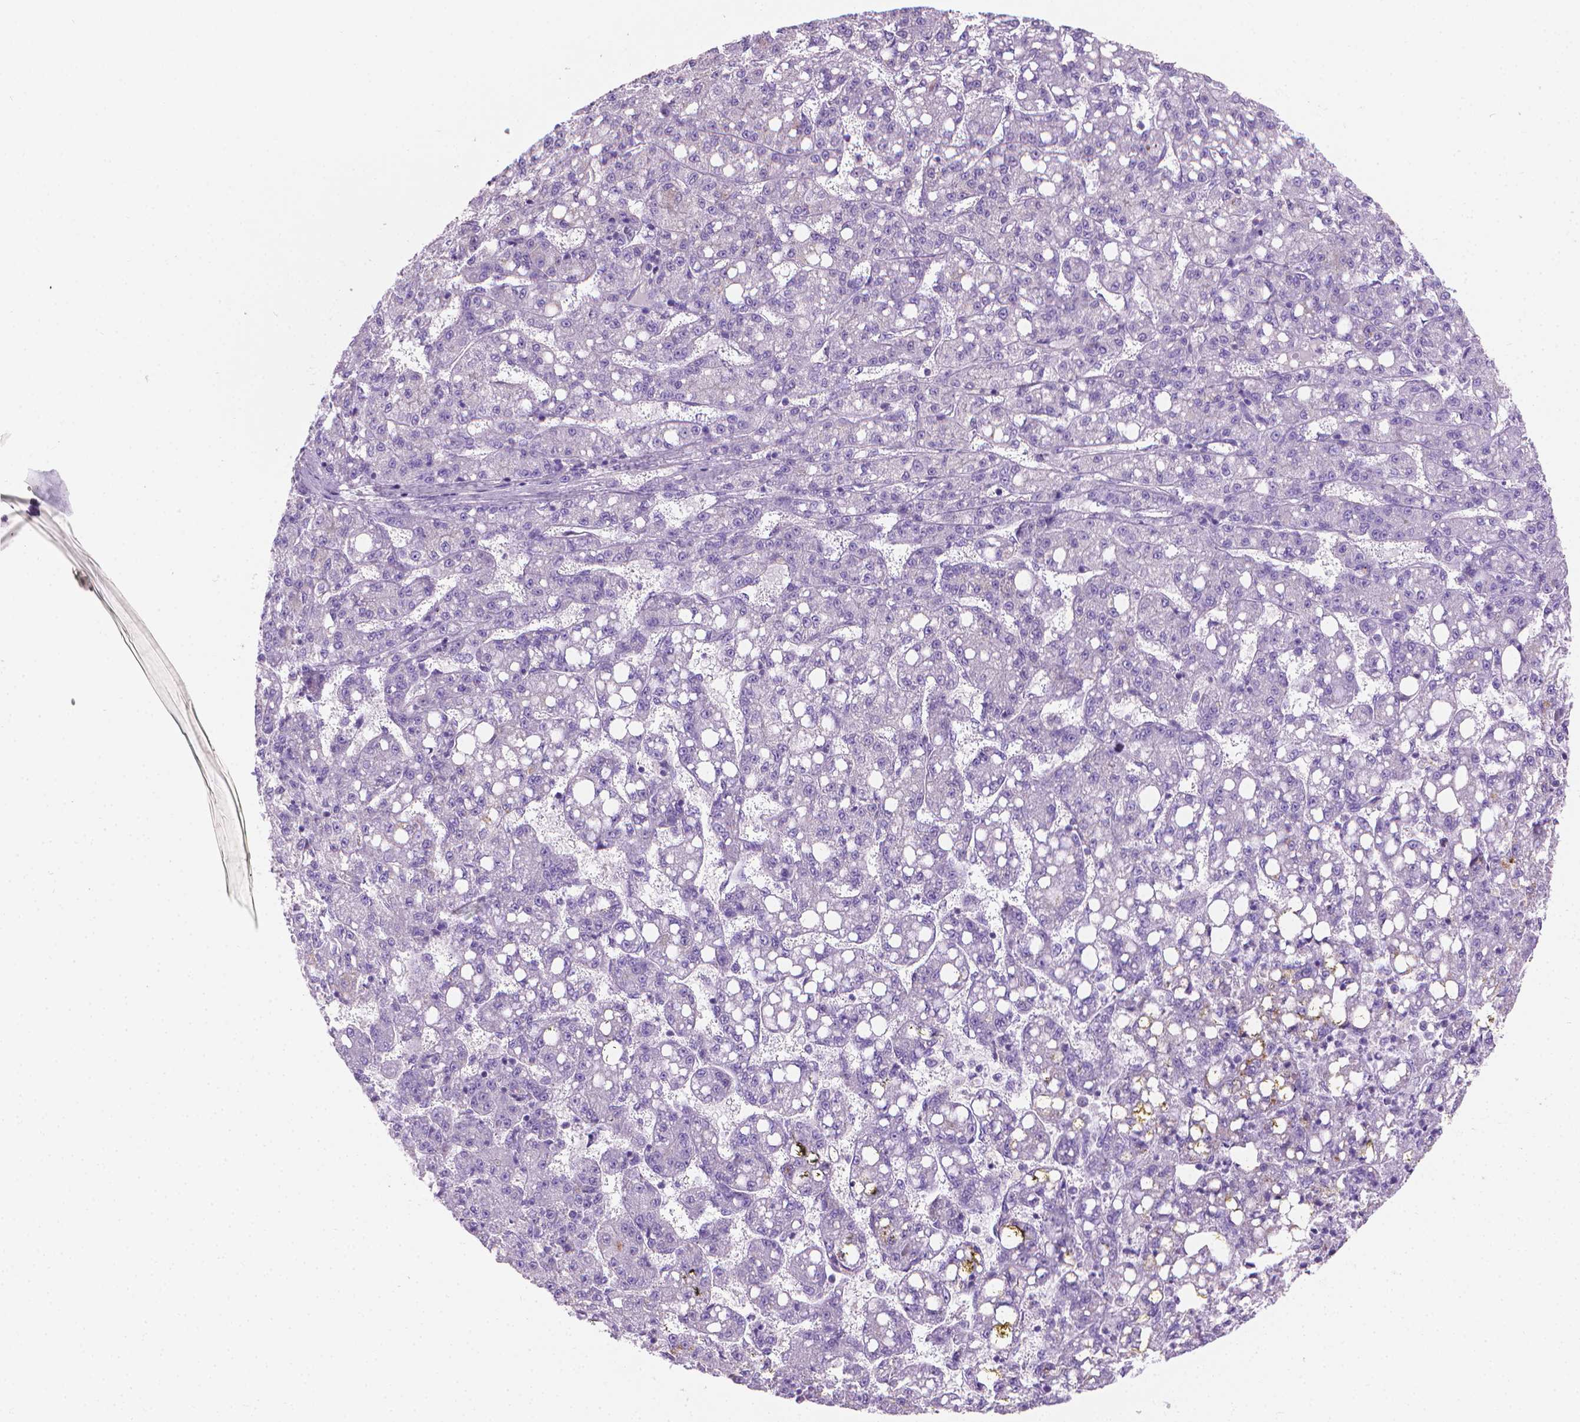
{"staining": {"intensity": "negative", "quantity": "none", "location": "none"}, "tissue": "liver cancer", "cell_type": "Tumor cells", "image_type": "cancer", "snomed": [{"axis": "morphology", "description": "Carcinoma, Hepatocellular, NOS"}, {"axis": "topography", "description": "Liver"}], "caption": "A high-resolution image shows immunohistochemistry (IHC) staining of hepatocellular carcinoma (liver), which shows no significant positivity in tumor cells.", "gene": "FASN", "patient": {"sex": "female", "age": 65}}